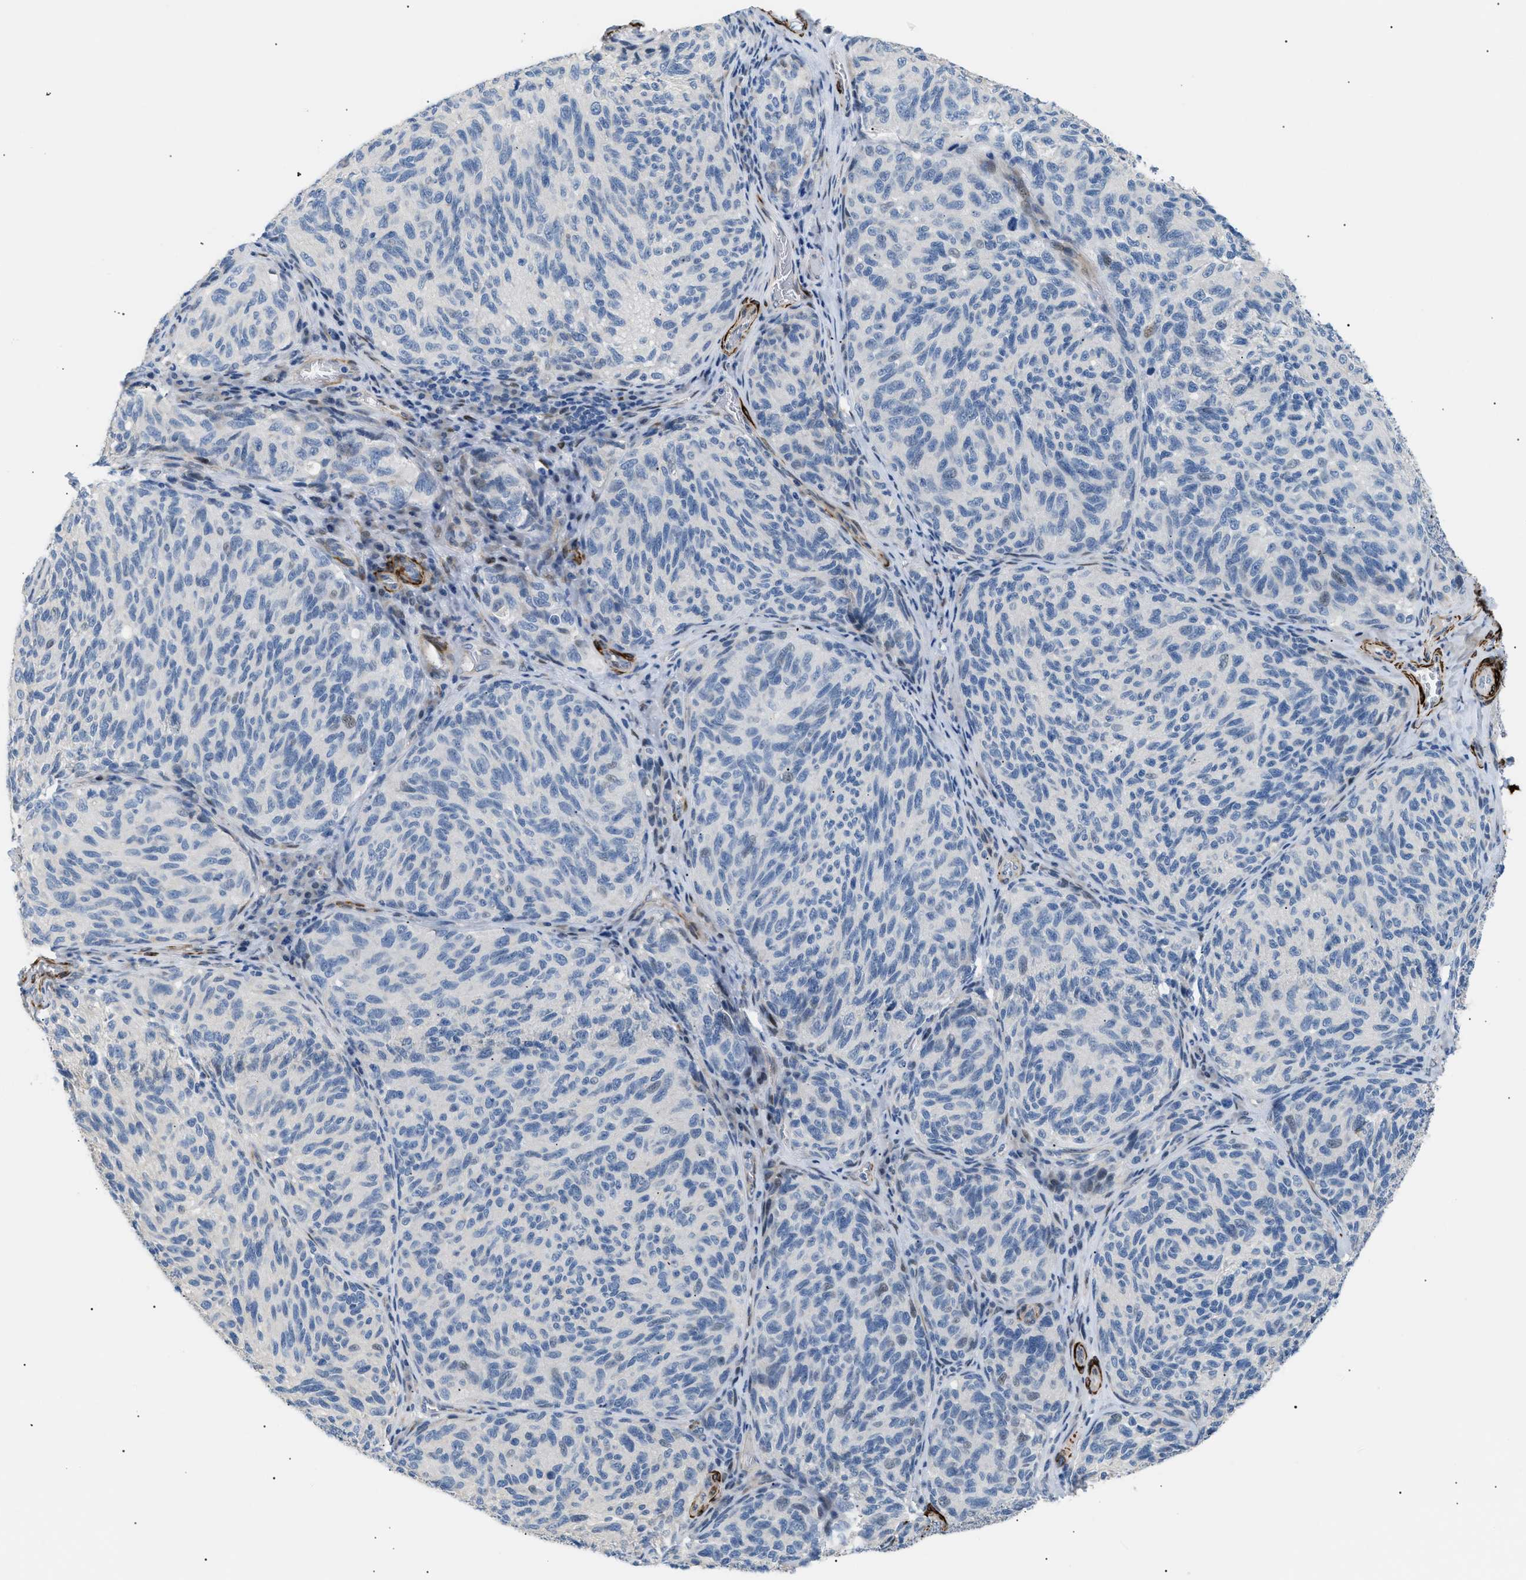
{"staining": {"intensity": "negative", "quantity": "none", "location": "none"}, "tissue": "melanoma", "cell_type": "Tumor cells", "image_type": "cancer", "snomed": [{"axis": "morphology", "description": "Malignant melanoma, NOS"}, {"axis": "topography", "description": "Skin"}], "caption": "Protein analysis of malignant melanoma exhibits no significant staining in tumor cells.", "gene": "ICA1", "patient": {"sex": "female", "age": 73}}